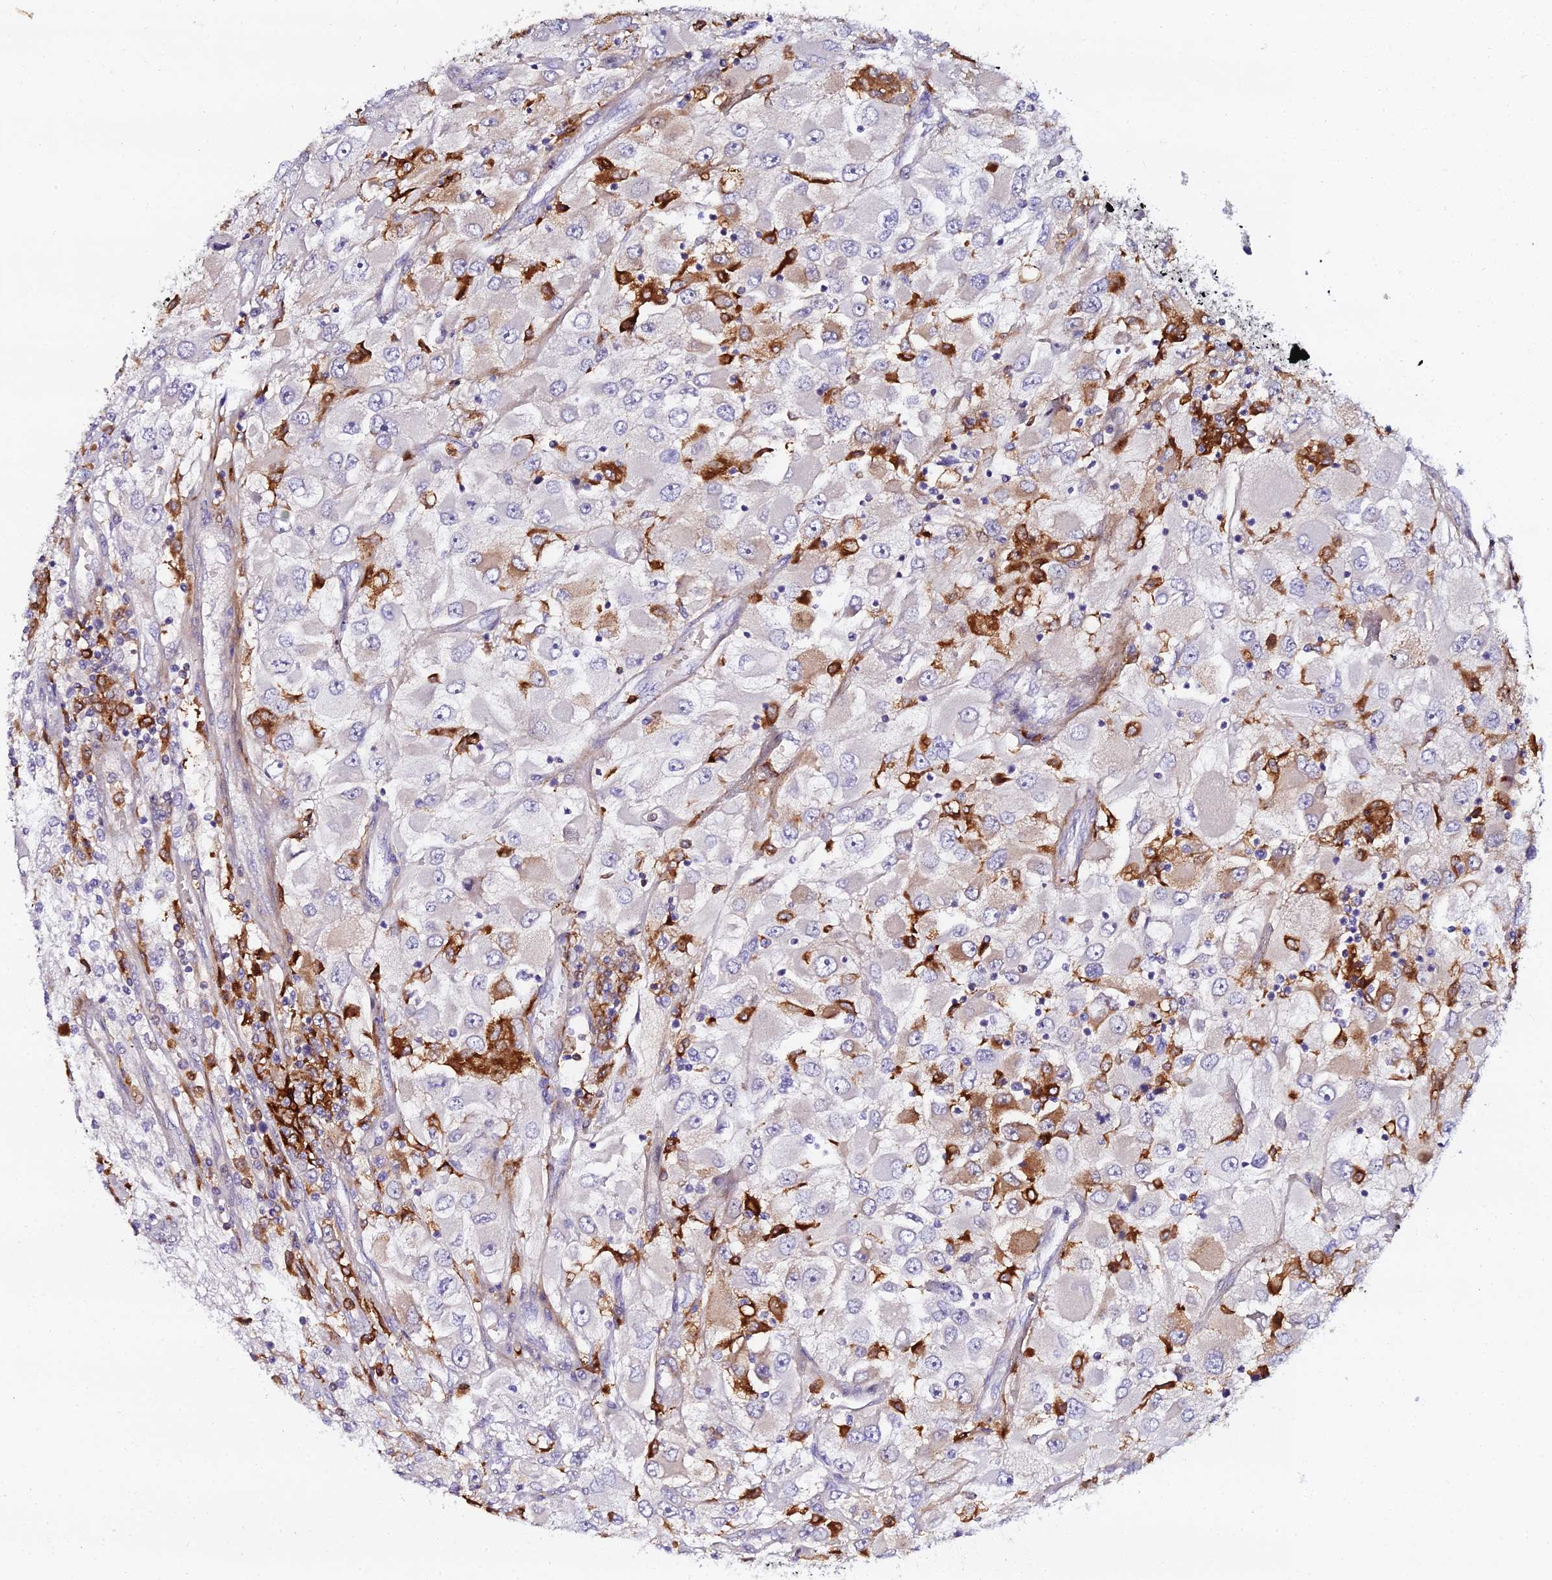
{"staining": {"intensity": "moderate", "quantity": "<25%", "location": "cytoplasmic/membranous"}, "tissue": "renal cancer", "cell_type": "Tumor cells", "image_type": "cancer", "snomed": [{"axis": "morphology", "description": "Adenocarcinoma, NOS"}, {"axis": "topography", "description": "Kidney"}], "caption": "Moderate cytoplasmic/membranous staining is appreciated in about <25% of tumor cells in renal cancer.", "gene": "IL4I1", "patient": {"sex": "female", "age": 52}}